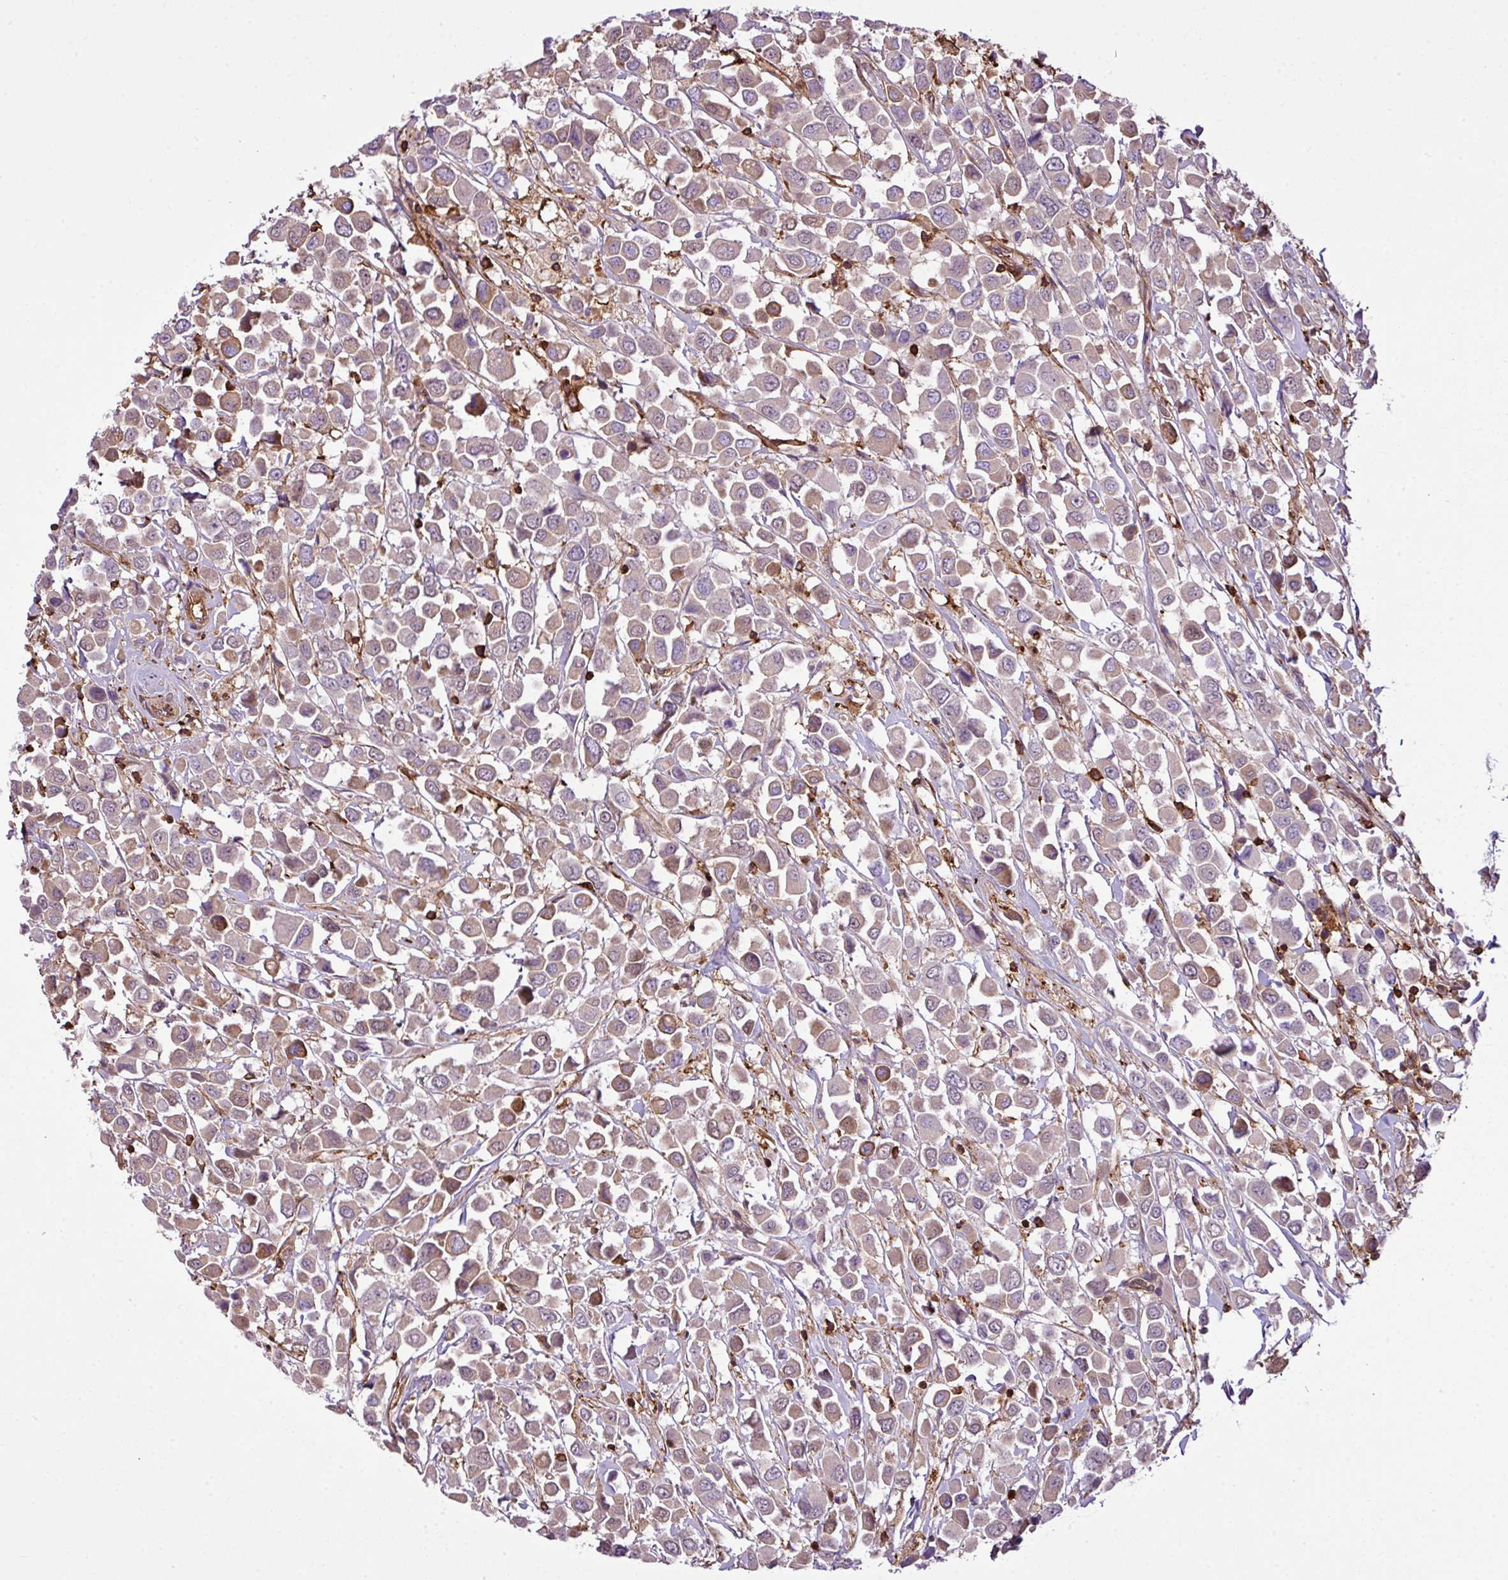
{"staining": {"intensity": "negative", "quantity": "none", "location": "none"}, "tissue": "breast cancer", "cell_type": "Tumor cells", "image_type": "cancer", "snomed": [{"axis": "morphology", "description": "Duct carcinoma"}, {"axis": "topography", "description": "Breast"}], "caption": "DAB (3,3'-diaminobenzidine) immunohistochemical staining of intraductal carcinoma (breast) demonstrates no significant positivity in tumor cells.", "gene": "PGAP6", "patient": {"sex": "female", "age": 61}}